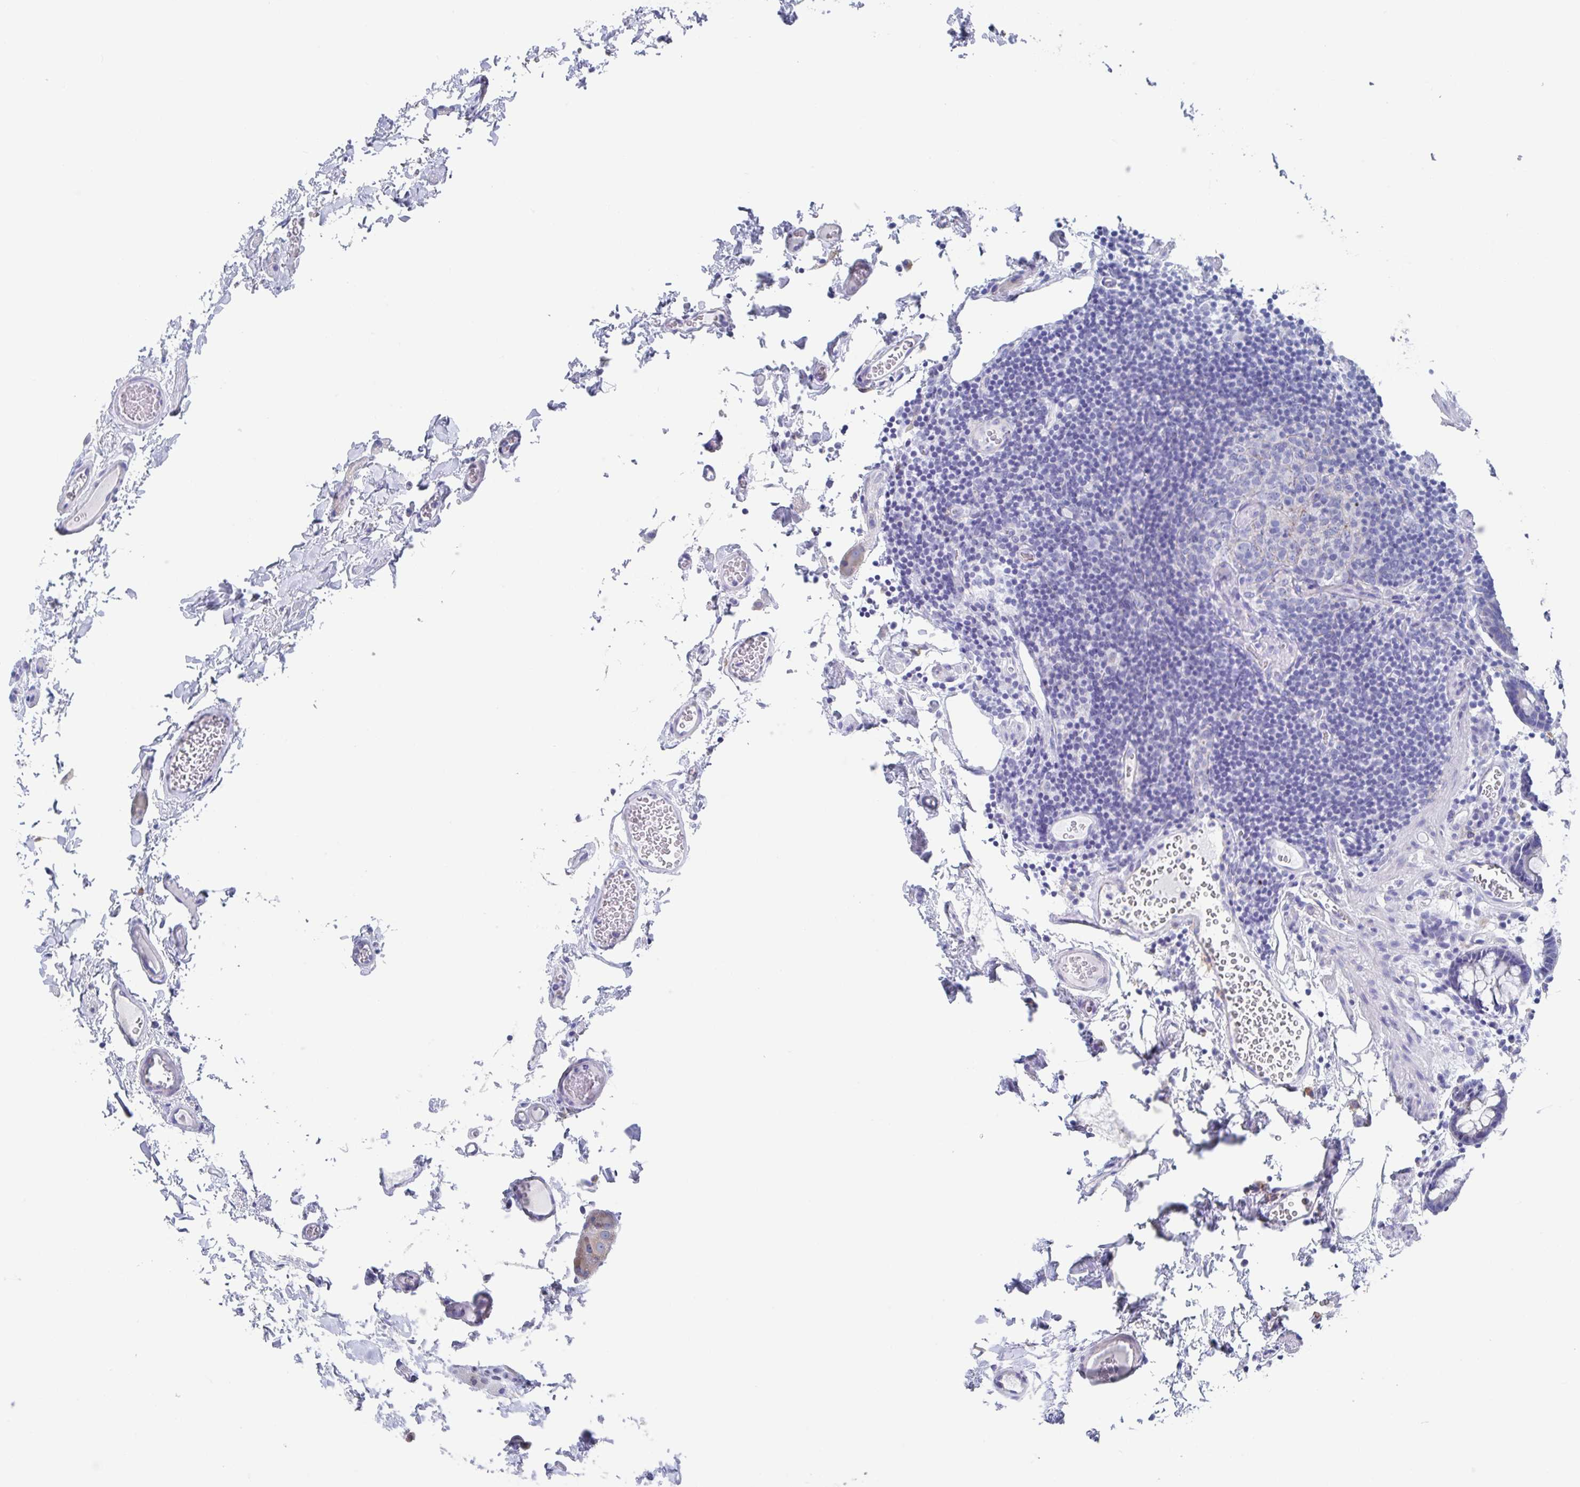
{"staining": {"intensity": "negative", "quantity": "none", "location": "none"}, "tissue": "colon", "cell_type": "Endothelial cells", "image_type": "normal", "snomed": [{"axis": "morphology", "description": "Normal tissue, NOS"}, {"axis": "topography", "description": "Colon"}, {"axis": "topography", "description": "Peripheral nerve tissue"}], "caption": "The immunohistochemistry photomicrograph has no significant staining in endothelial cells of colon. The staining is performed using DAB brown chromogen with nuclei counter-stained in using hematoxylin.", "gene": "FCGR3A", "patient": {"sex": "male", "age": 84}}